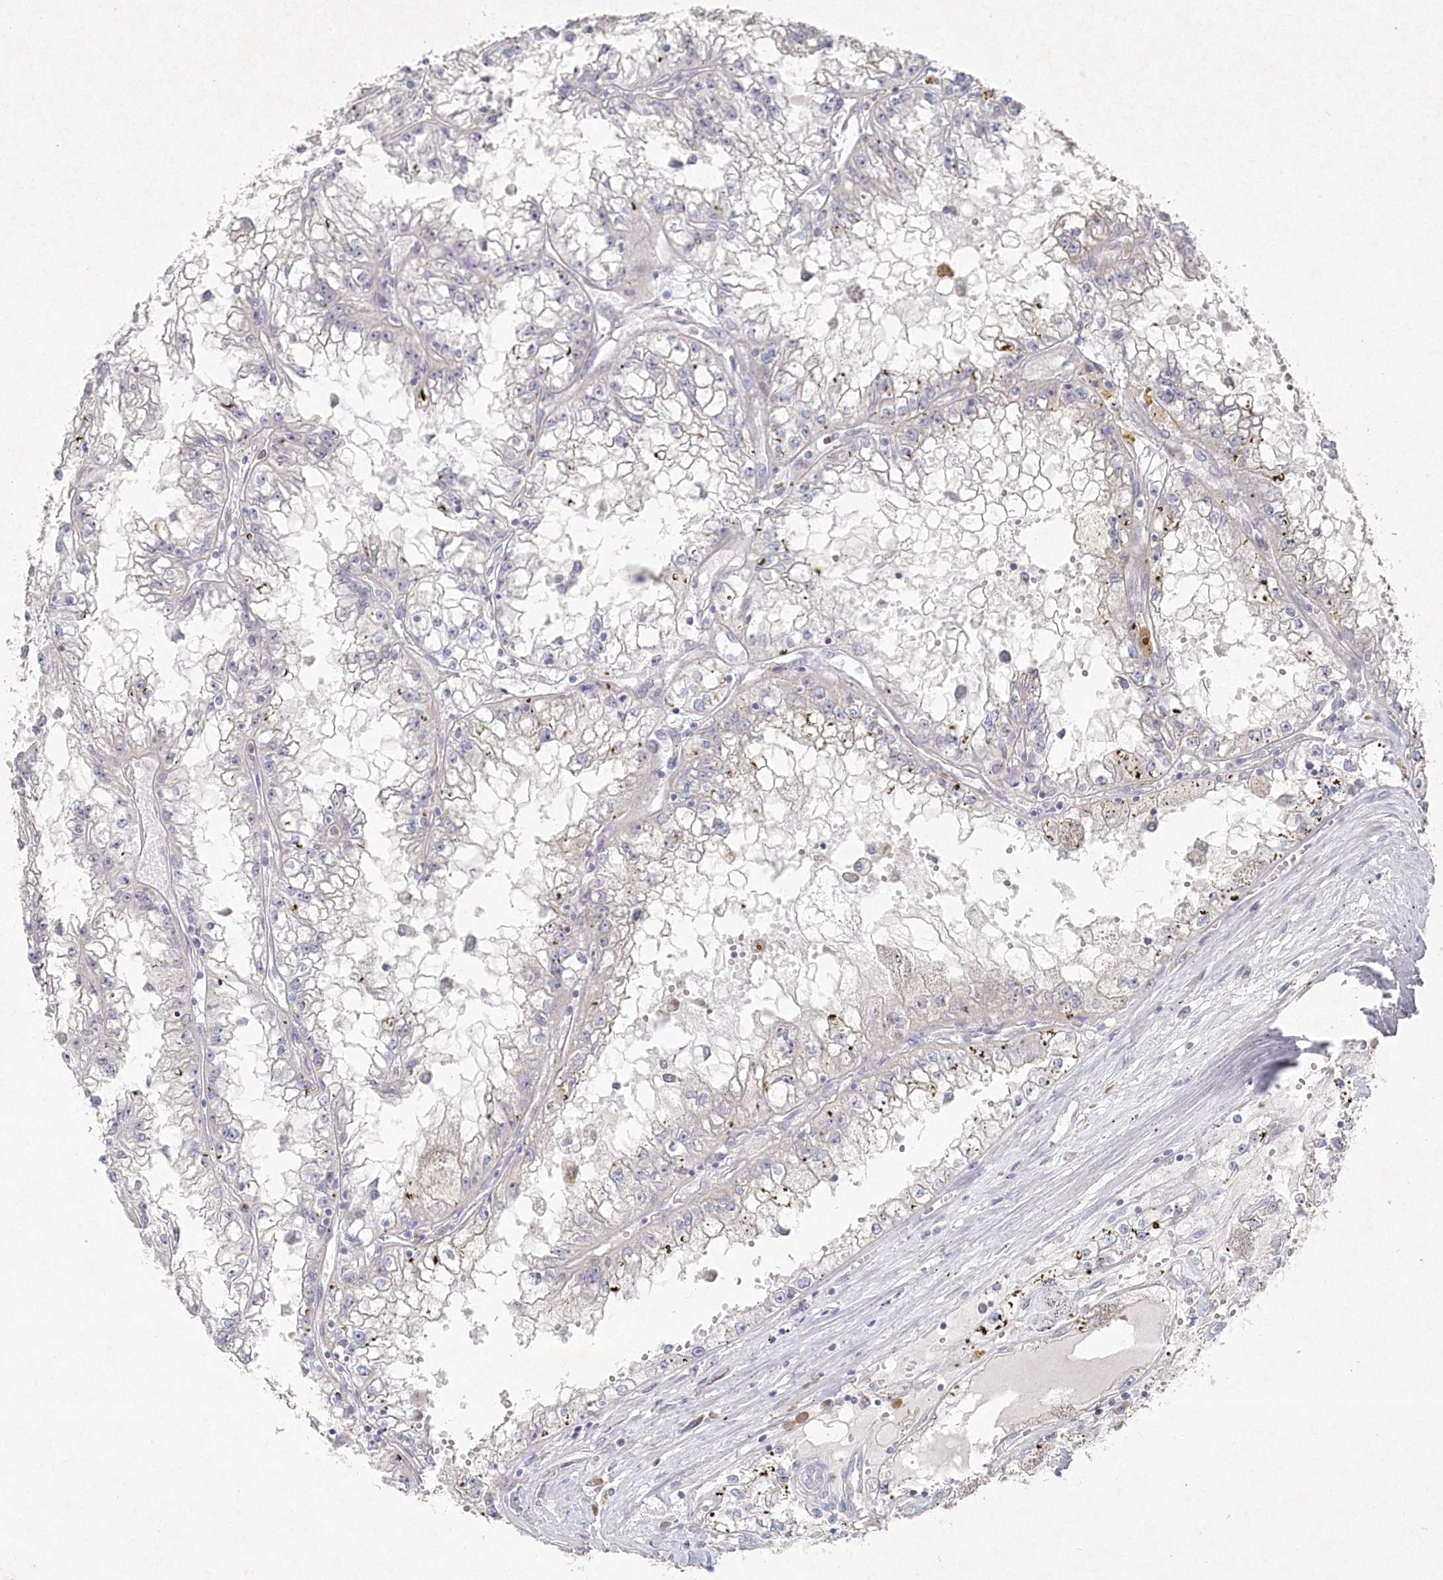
{"staining": {"intensity": "negative", "quantity": "none", "location": "none"}, "tissue": "renal cancer", "cell_type": "Tumor cells", "image_type": "cancer", "snomed": [{"axis": "morphology", "description": "Adenocarcinoma, NOS"}, {"axis": "topography", "description": "Kidney"}], "caption": "Renal cancer was stained to show a protein in brown. There is no significant expression in tumor cells.", "gene": "TGFBRAP1", "patient": {"sex": "male", "age": 56}}